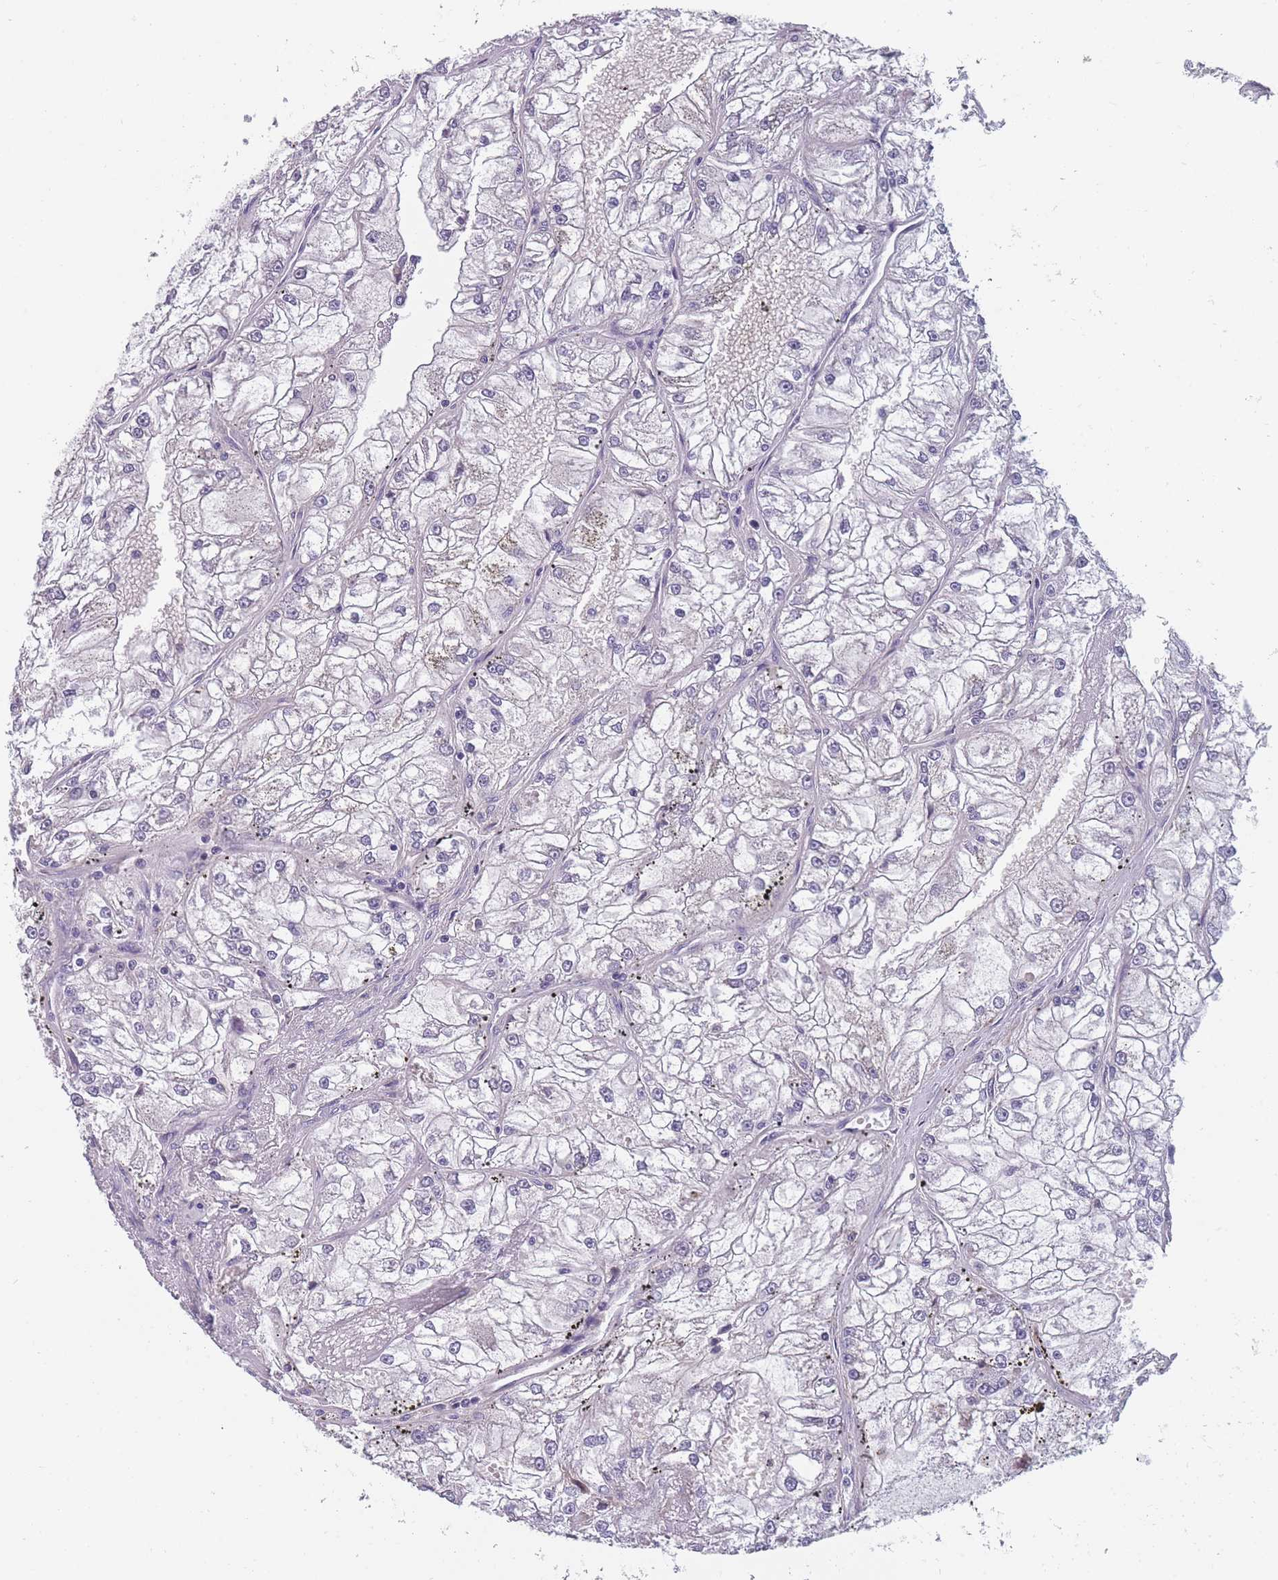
{"staining": {"intensity": "negative", "quantity": "none", "location": "none"}, "tissue": "renal cancer", "cell_type": "Tumor cells", "image_type": "cancer", "snomed": [{"axis": "morphology", "description": "Adenocarcinoma, NOS"}, {"axis": "topography", "description": "Kidney"}], "caption": "Adenocarcinoma (renal) was stained to show a protein in brown. There is no significant expression in tumor cells.", "gene": "FAM83F", "patient": {"sex": "female", "age": 72}}